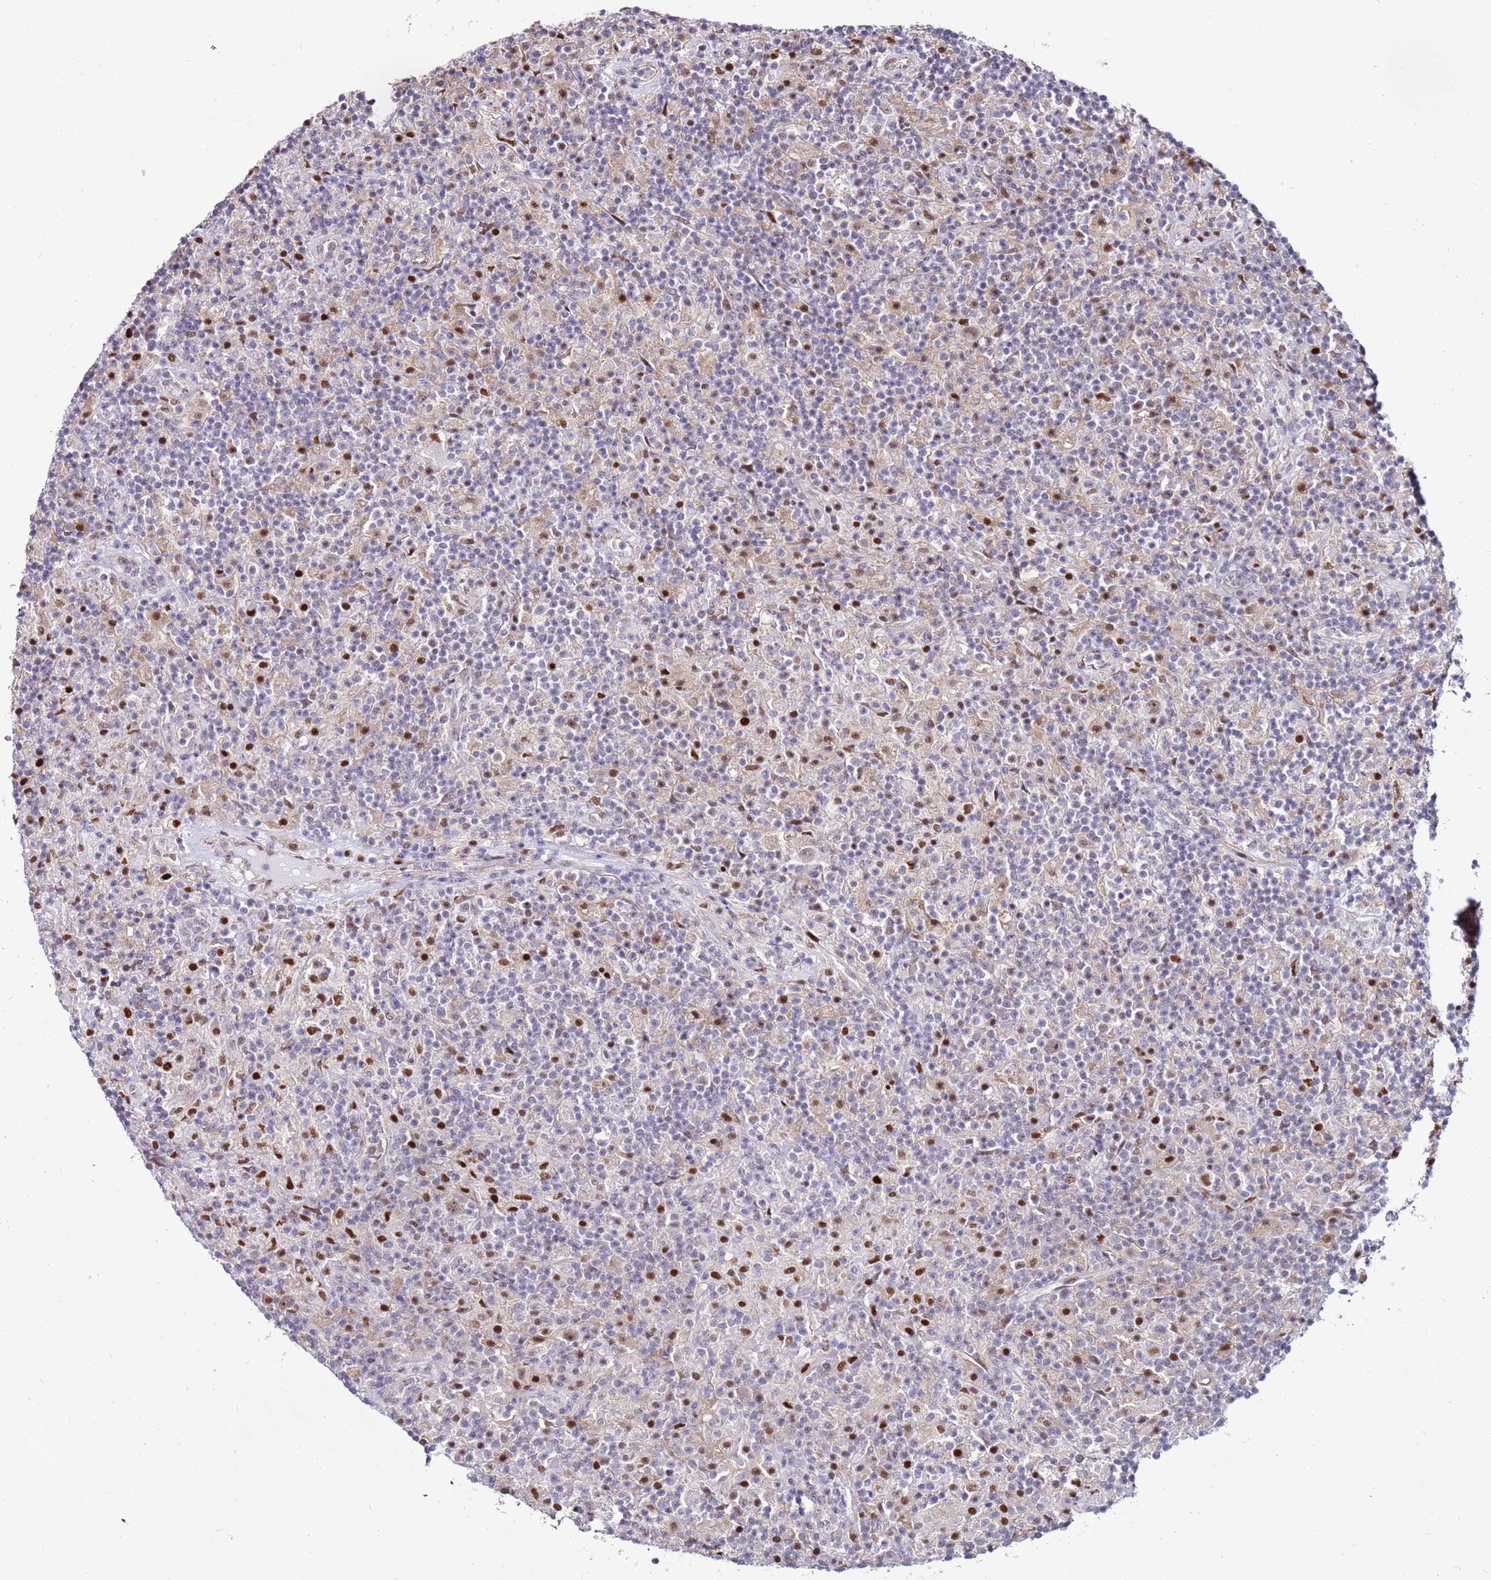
{"staining": {"intensity": "weak", "quantity": ">75%", "location": "nuclear"}, "tissue": "lymphoma", "cell_type": "Tumor cells", "image_type": "cancer", "snomed": [{"axis": "morphology", "description": "Hodgkin's disease, NOS"}, {"axis": "topography", "description": "Lymph node"}], "caption": "Hodgkin's disease stained with immunohistochemistry reveals weak nuclear expression in about >75% of tumor cells.", "gene": "KPNA4", "patient": {"sex": "male", "age": 70}}